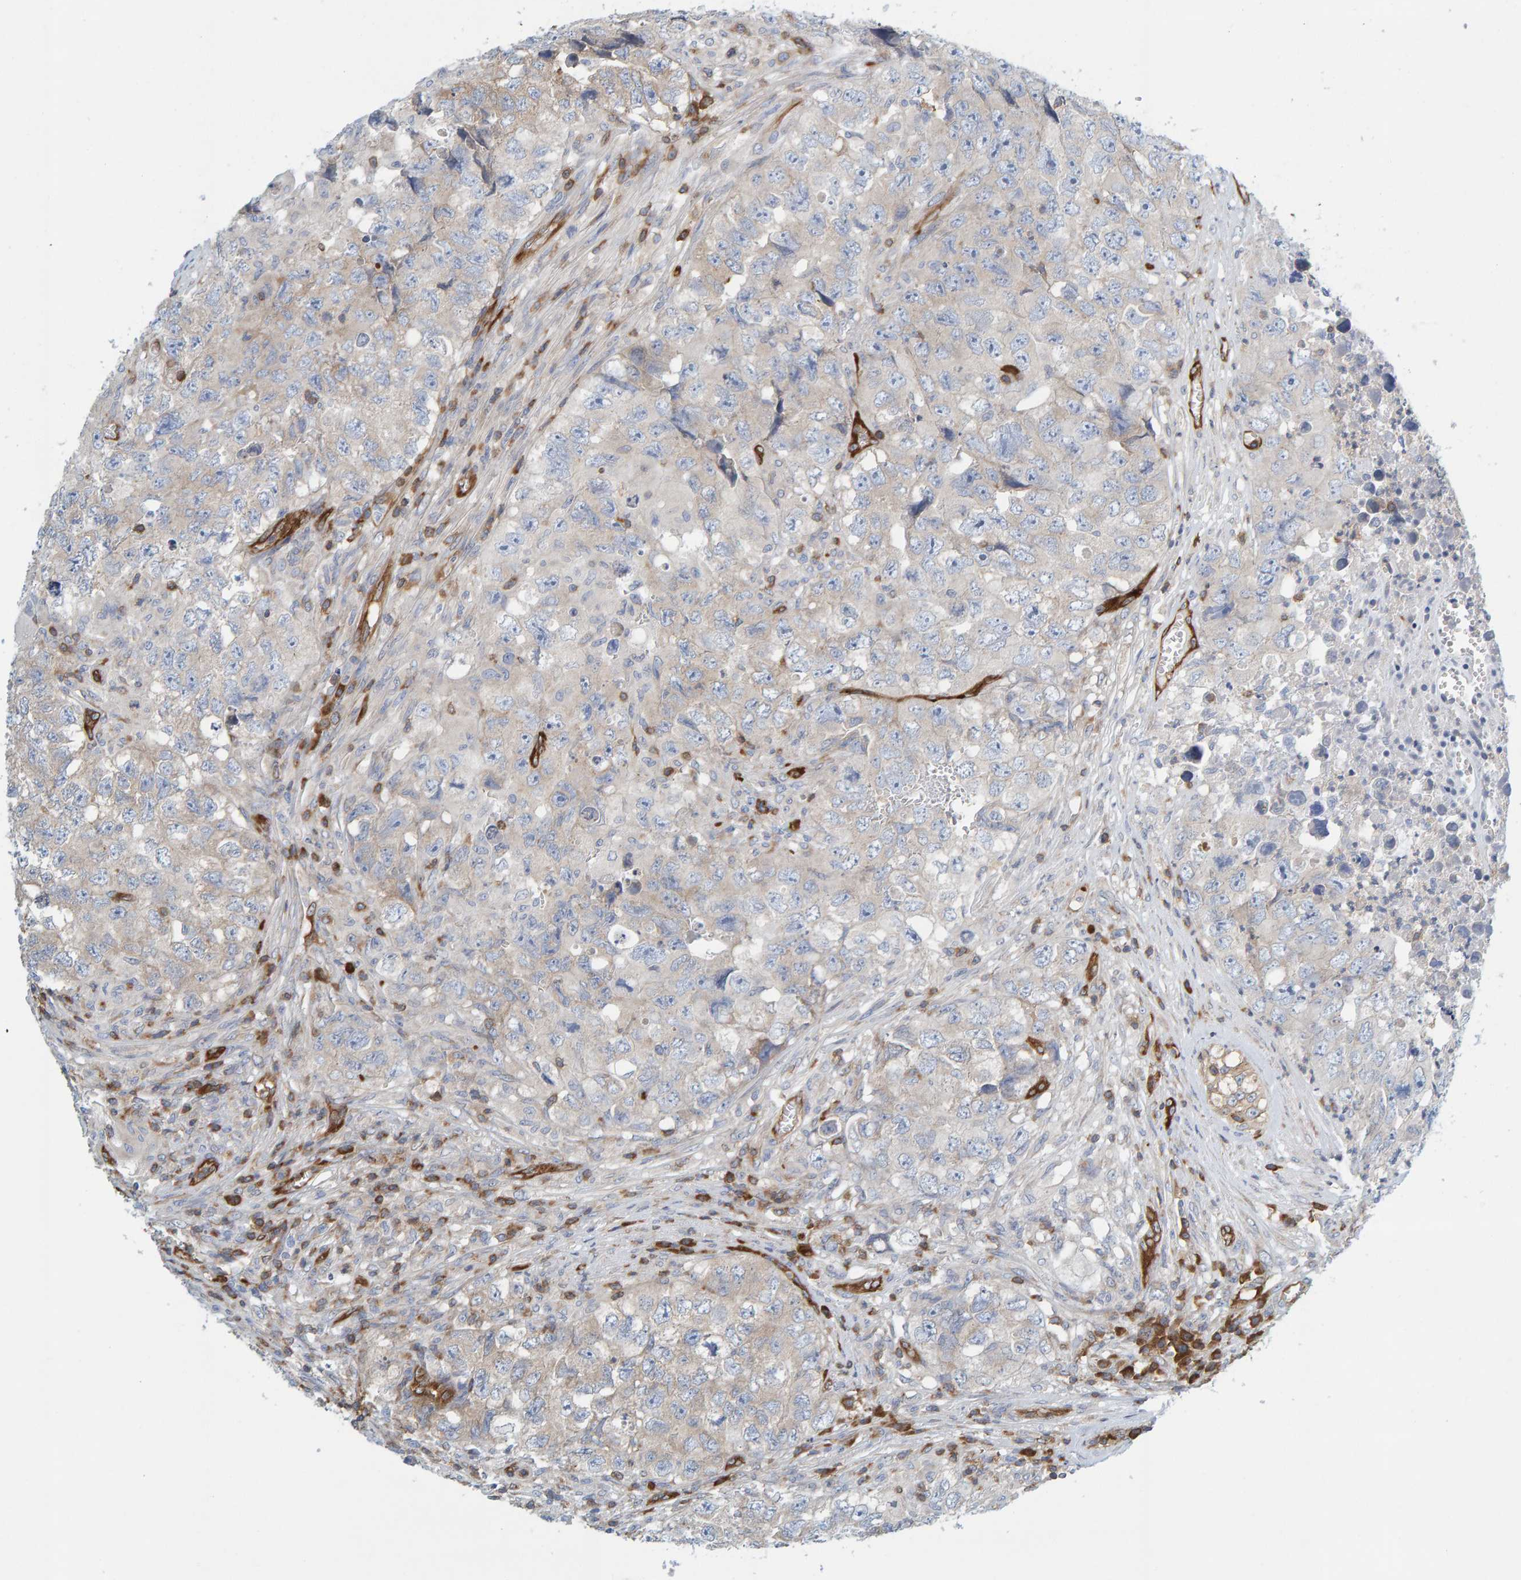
{"staining": {"intensity": "weak", "quantity": "<25%", "location": "cytoplasmic/membranous"}, "tissue": "testis cancer", "cell_type": "Tumor cells", "image_type": "cancer", "snomed": [{"axis": "morphology", "description": "Seminoma, NOS"}, {"axis": "morphology", "description": "Carcinoma, Embryonal, NOS"}, {"axis": "topography", "description": "Testis"}], "caption": "A micrograph of testis cancer stained for a protein displays no brown staining in tumor cells.", "gene": "PRKD2", "patient": {"sex": "male", "age": 43}}